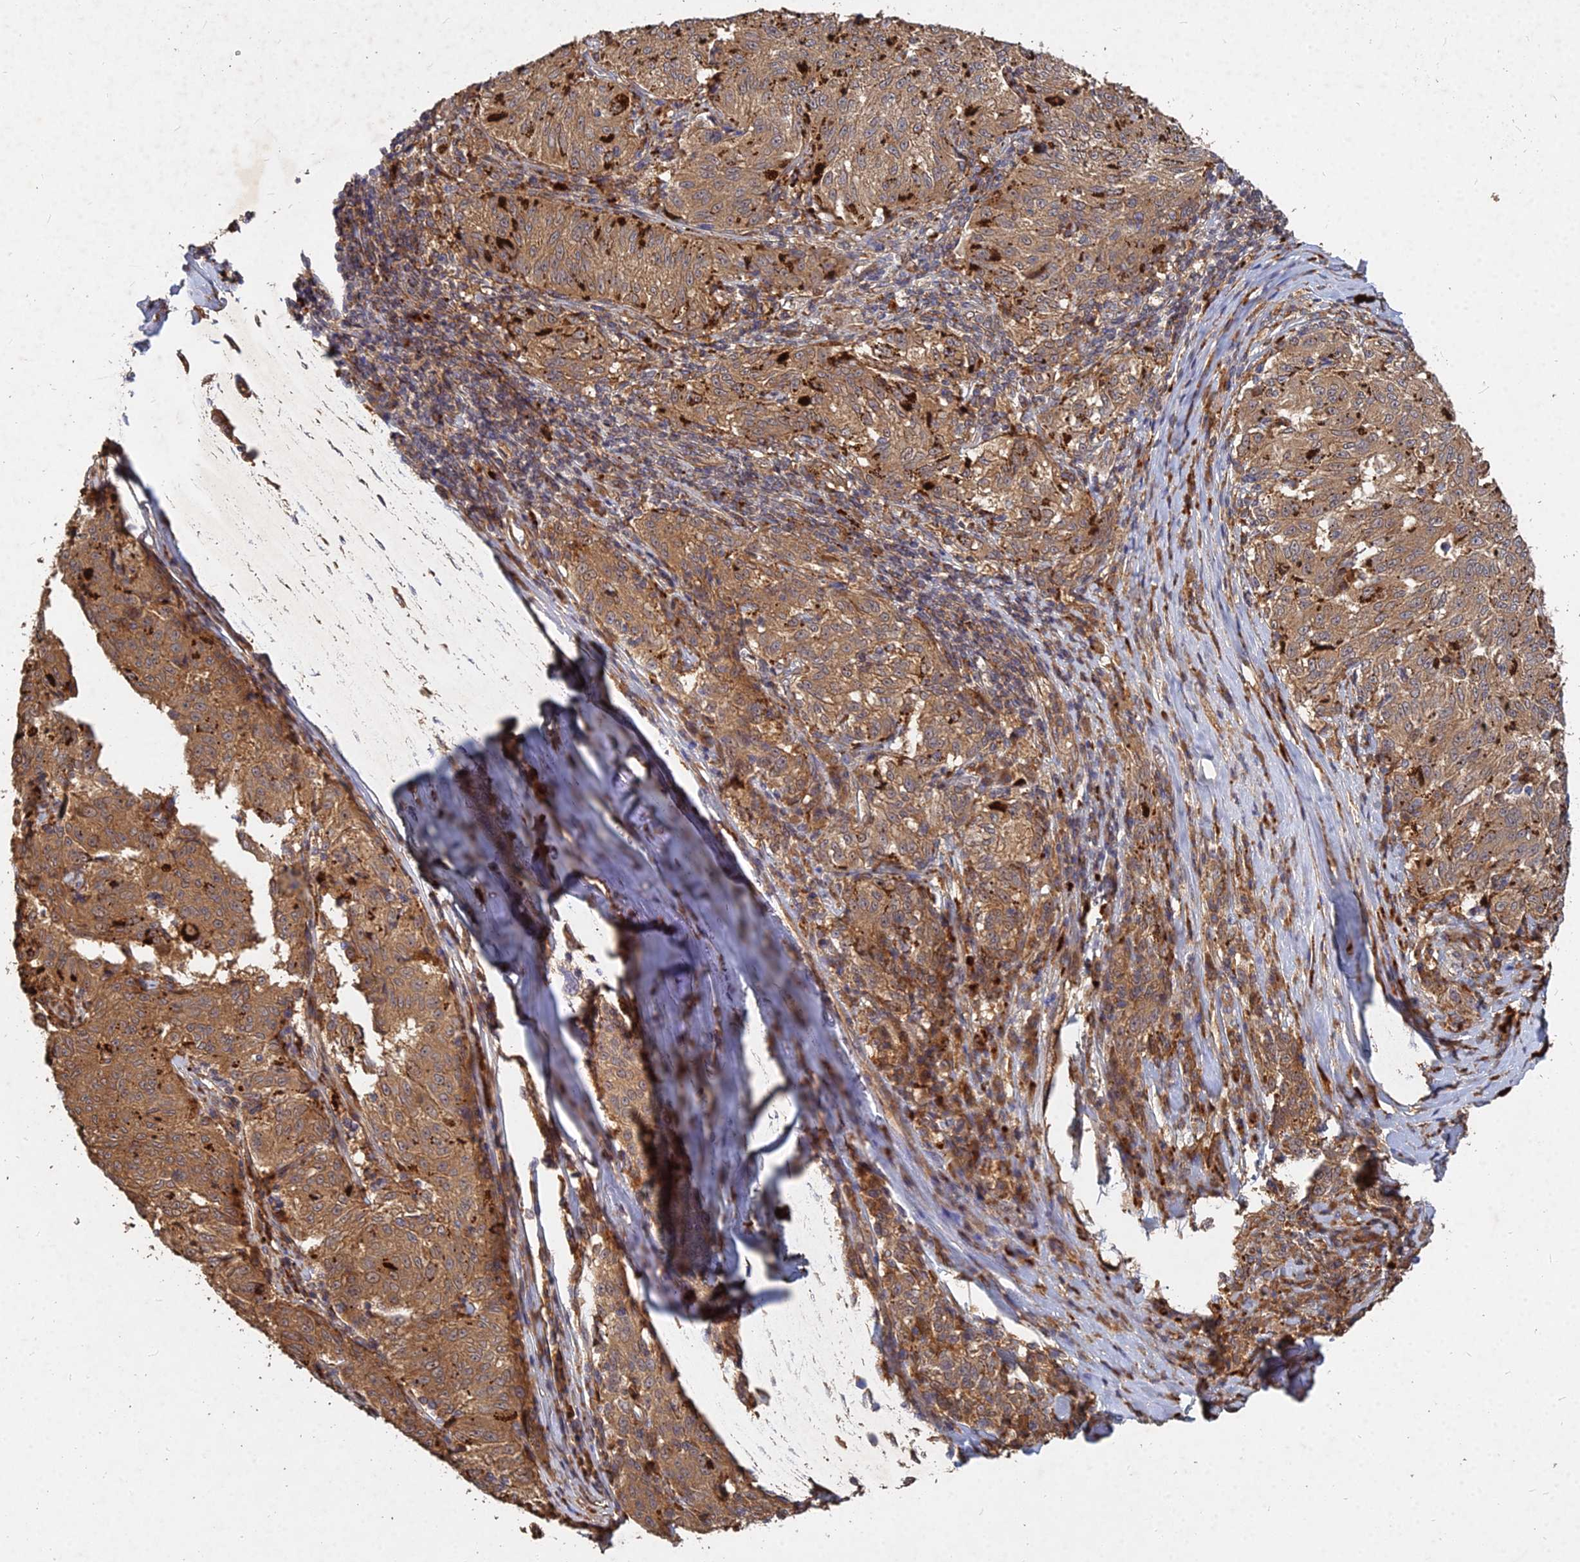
{"staining": {"intensity": "moderate", "quantity": ">75%", "location": "cytoplasmic/membranous"}, "tissue": "melanoma", "cell_type": "Tumor cells", "image_type": "cancer", "snomed": [{"axis": "morphology", "description": "Malignant melanoma, NOS"}, {"axis": "topography", "description": "Skin"}], "caption": "Tumor cells display medium levels of moderate cytoplasmic/membranous staining in about >75% of cells in human melanoma.", "gene": "UBE2W", "patient": {"sex": "female", "age": 72}}